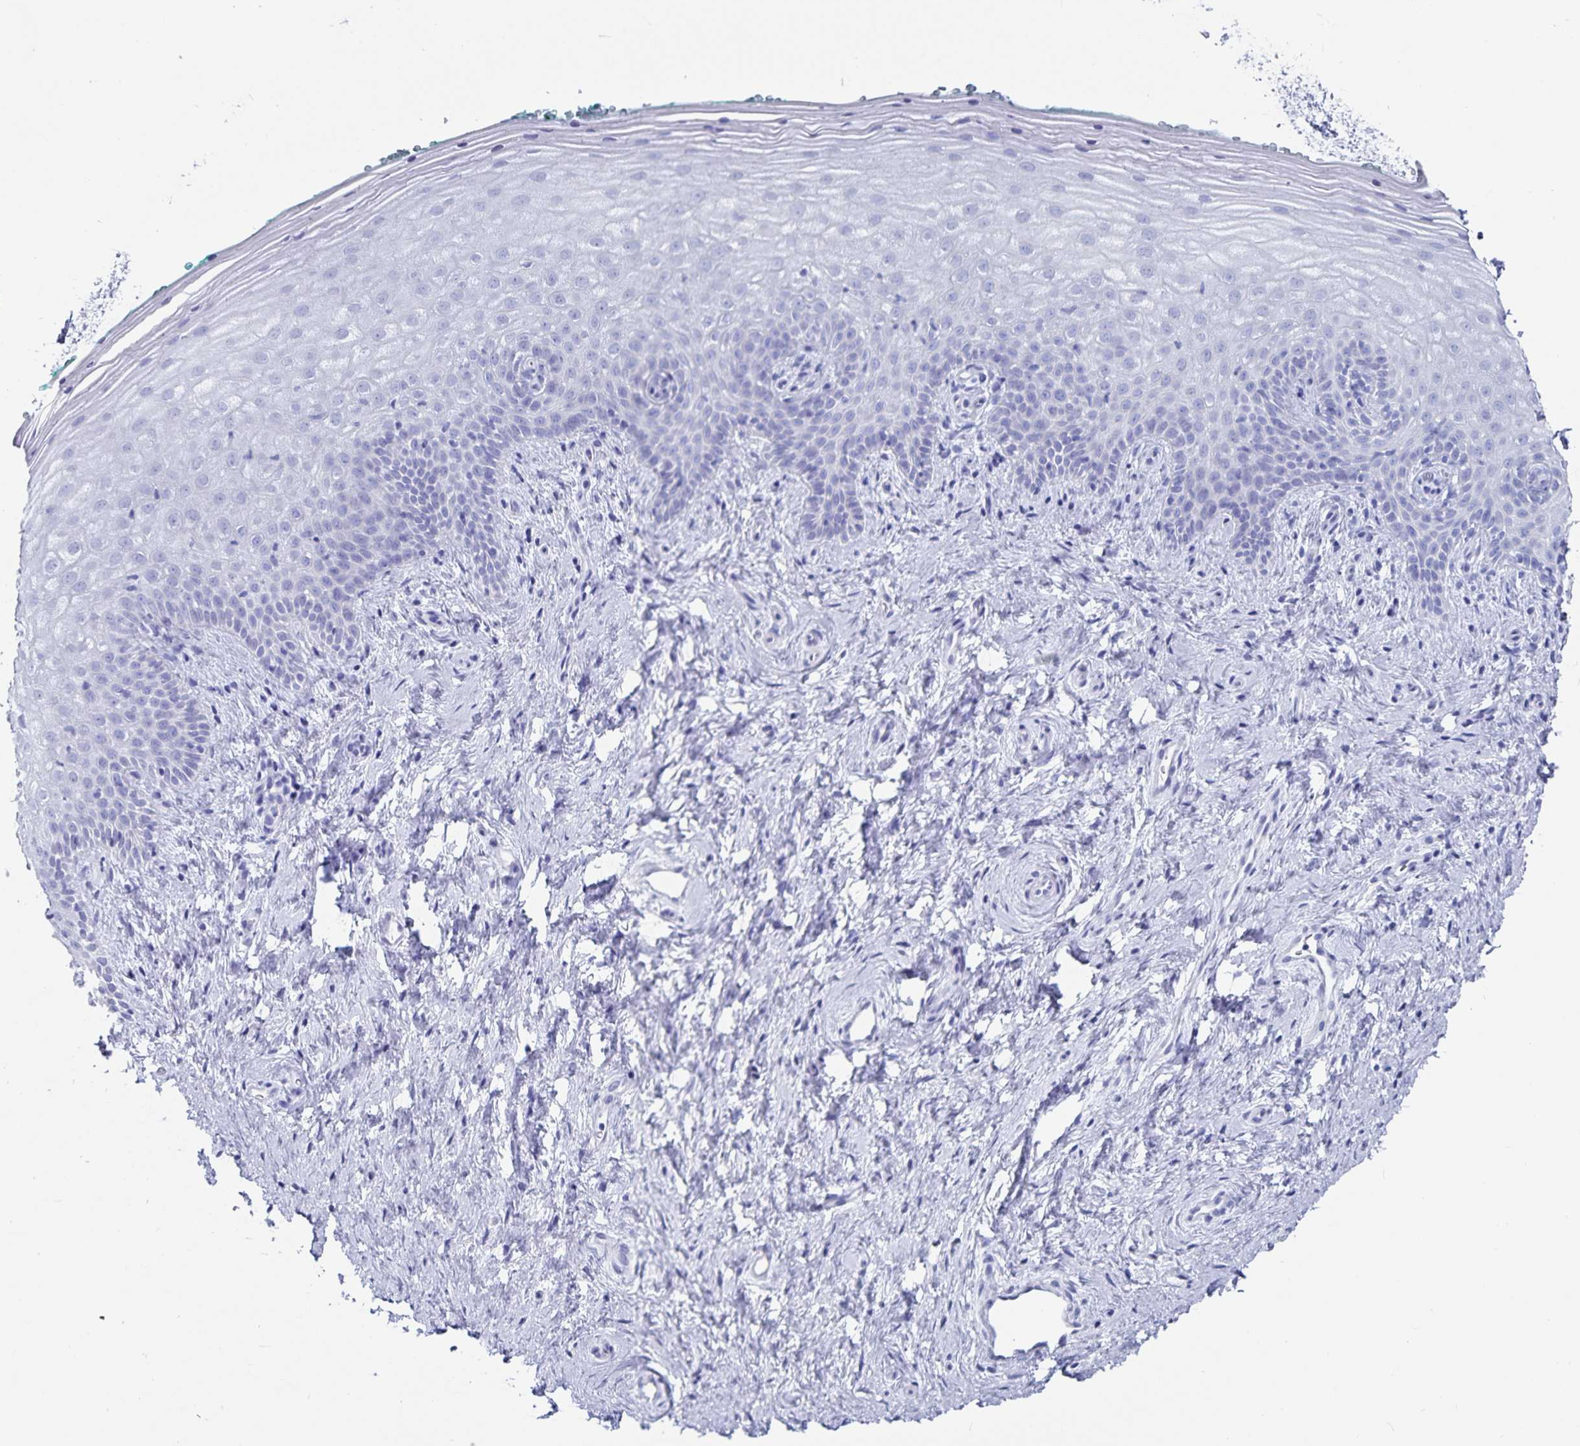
{"staining": {"intensity": "negative", "quantity": "none", "location": "none"}, "tissue": "vagina", "cell_type": "Squamous epithelial cells", "image_type": "normal", "snomed": [{"axis": "morphology", "description": "Normal tissue, NOS"}, {"axis": "topography", "description": "Vagina"}], "caption": "IHC histopathology image of unremarkable vagina: vagina stained with DAB shows no significant protein expression in squamous epithelial cells.", "gene": "C19orf73", "patient": {"sex": "female", "age": 45}}